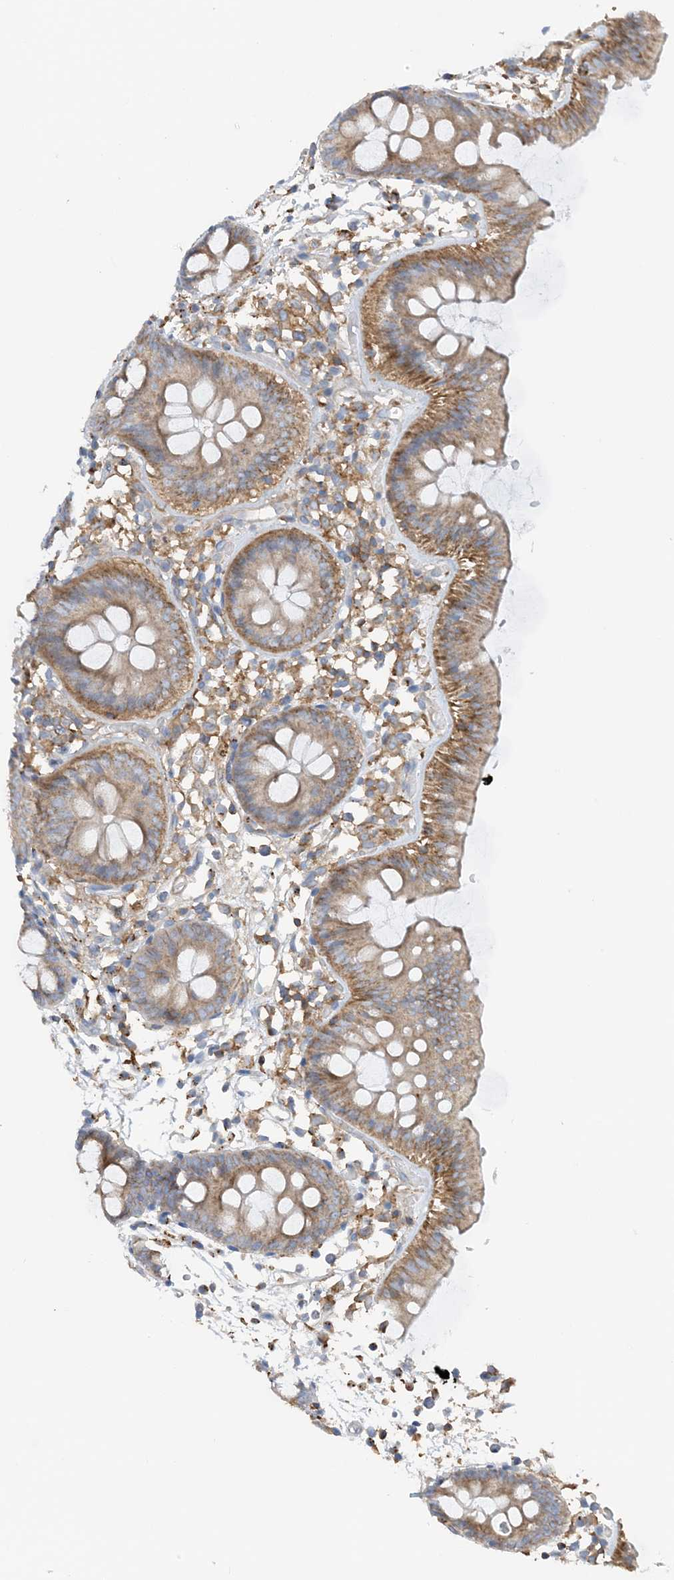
{"staining": {"intensity": "weak", "quantity": ">75%", "location": "cytoplasmic/membranous"}, "tissue": "colon", "cell_type": "Endothelial cells", "image_type": "normal", "snomed": [{"axis": "morphology", "description": "Normal tissue, NOS"}, {"axis": "topography", "description": "Colon"}], "caption": "Protein staining exhibits weak cytoplasmic/membranous staining in about >75% of endothelial cells in normal colon.", "gene": "CALHM5", "patient": {"sex": "male", "age": 56}}